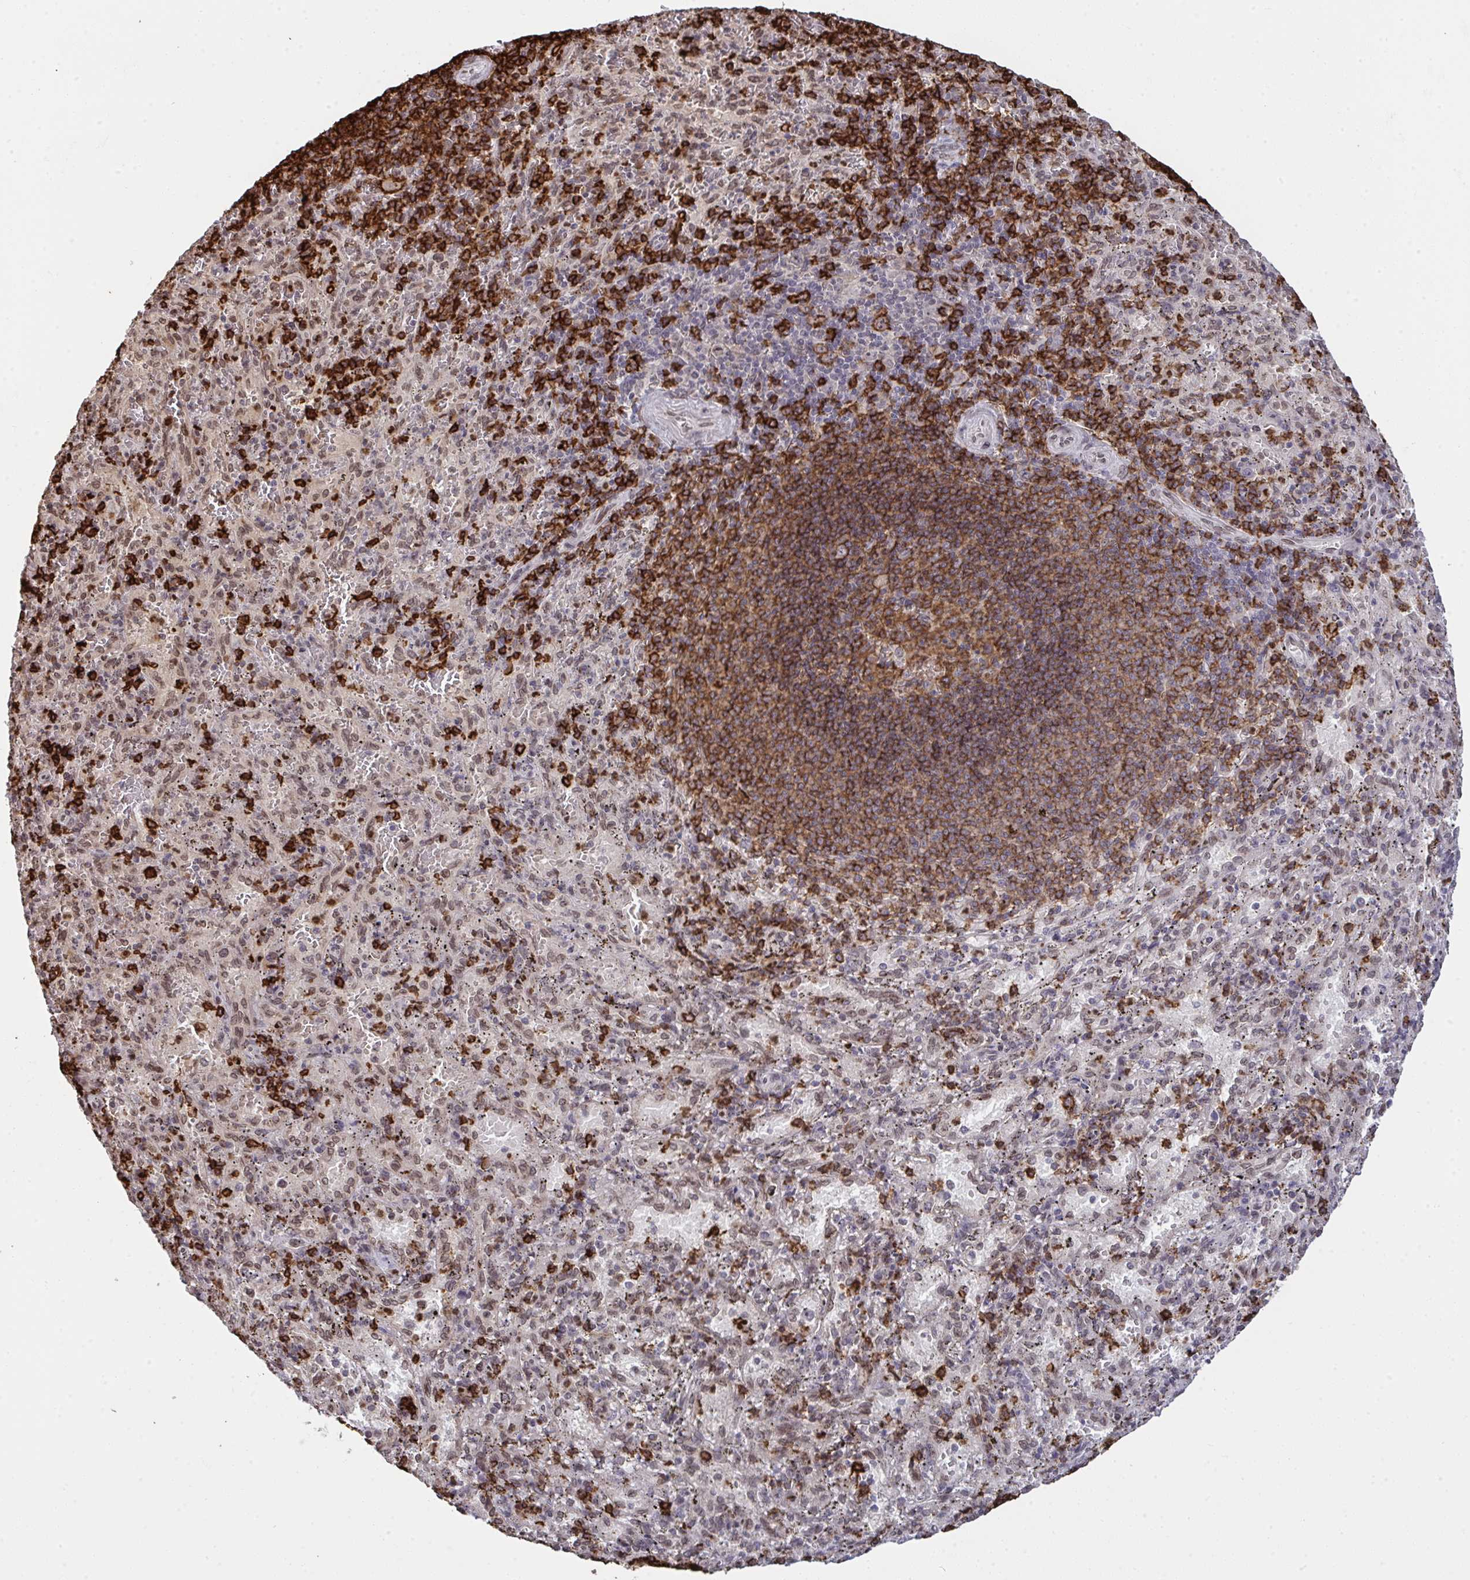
{"staining": {"intensity": "strong", "quantity": "25%-75%", "location": "cytoplasmic/membranous"}, "tissue": "spleen", "cell_type": "Cells in red pulp", "image_type": "normal", "snomed": [{"axis": "morphology", "description": "Normal tissue, NOS"}, {"axis": "topography", "description": "Spleen"}], "caption": "Cells in red pulp demonstrate strong cytoplasmic/membranous expression in about 25%-75% of cells in normal spleen. The staining was performed using DAB, with brown indicating positive protein expression. Nuclei are stained blue with hematoxylin.", "gene": "UXT", "patient": {"sex": "male", "age": 57}}